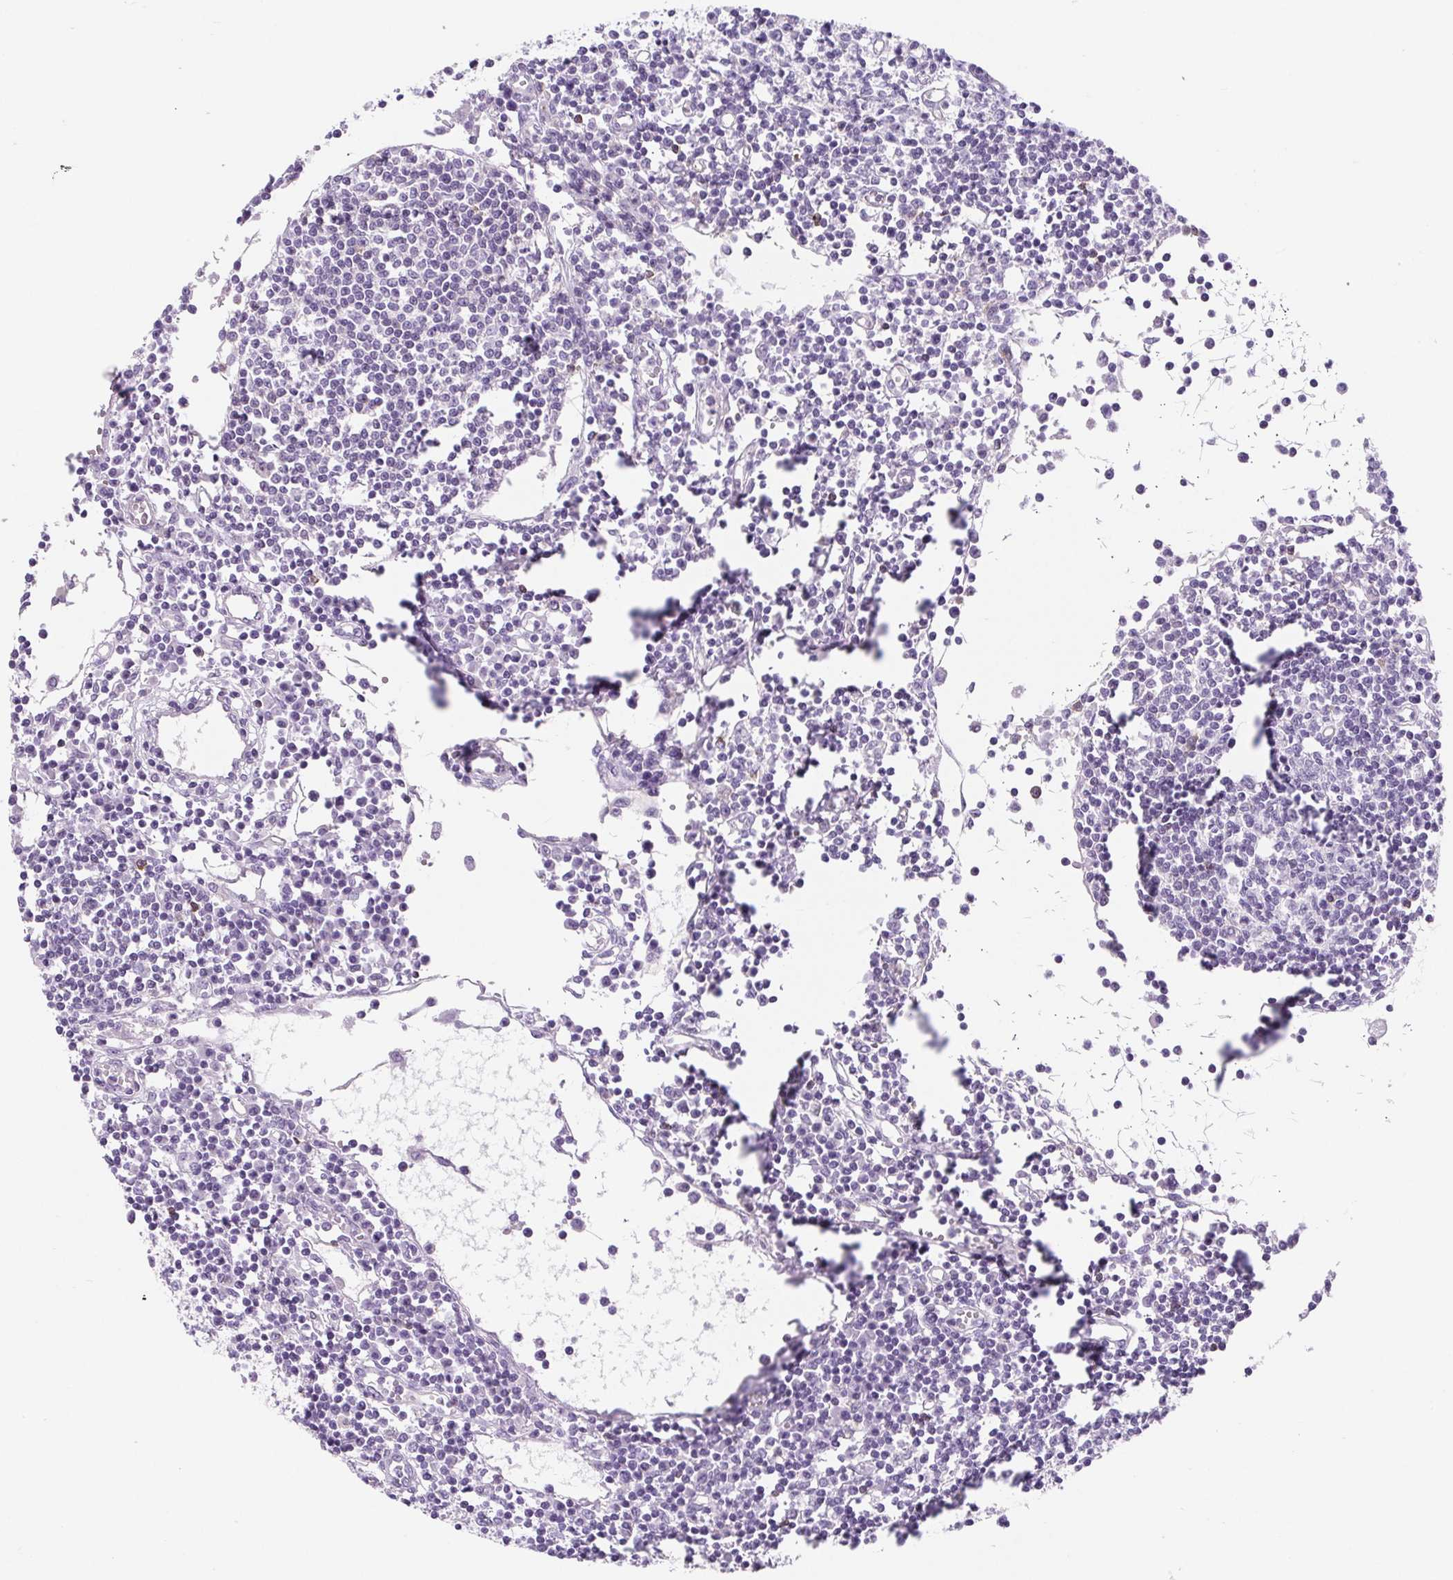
{"staining": {"intensity": "negative", "quantity": "none", "location": "none"}, "tissue": "lymph node", "cell_type": "Germinal center cells", "image_type": "normal", "snomed": [{"axis": "morphology", "description": "Normal tissue, NOS"}, {"axis": "topography", "description": "Lymph node"}], "caption": "This histopathology image is of unremarkable lymph node stained with IHC to label a protein in brown with the nuclei are counter-stained blue. There is no staining in germinal center cells. (DAB (3,3'-diaminobenzidine) immunohistochemistry with hematoxylin counter stain).", "gene": "BCAS1", "patient": {"sex": "female", "age": 78}}